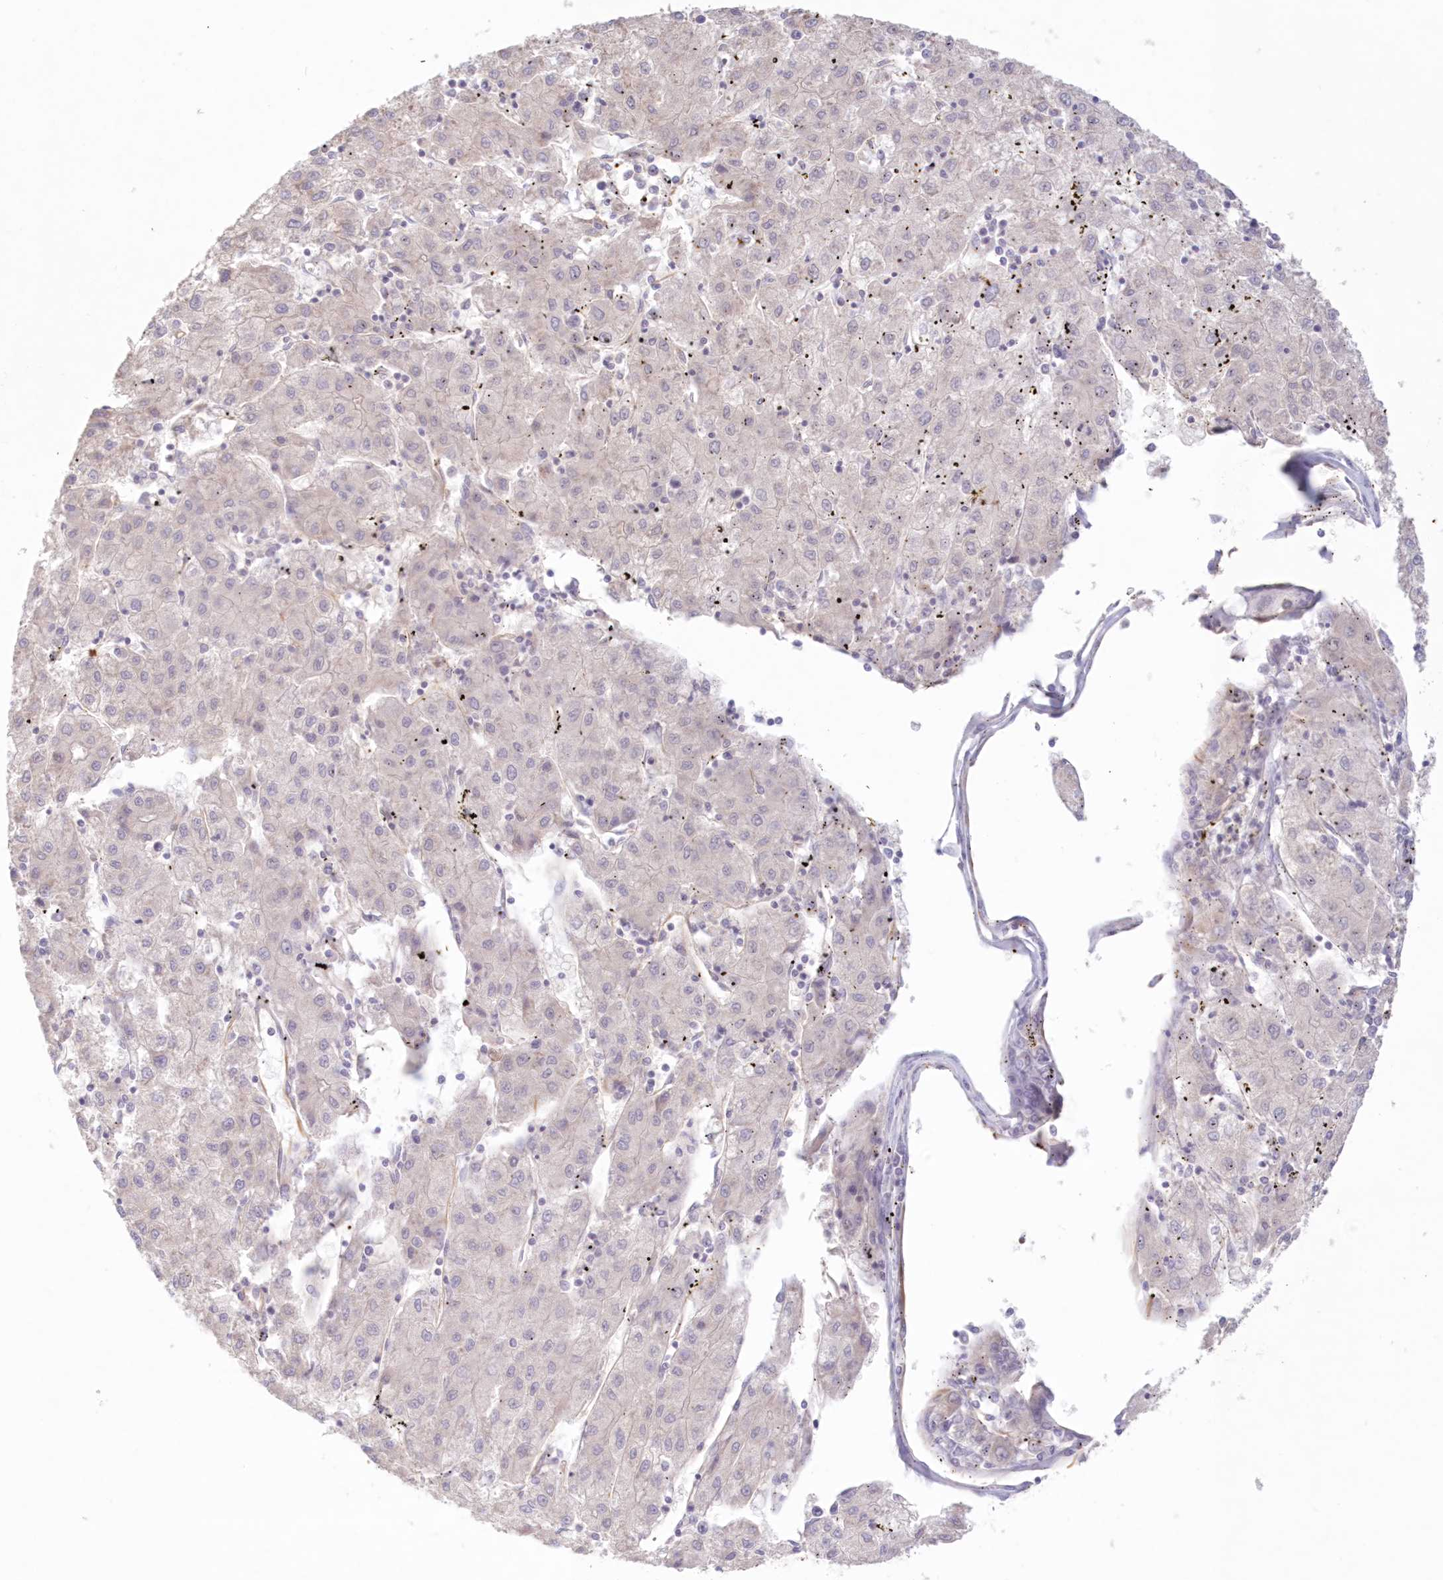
{"staining": {"intensity": "negative", "quantity": "none", "location": "none"}, "tissue": "liver cancer", "cell_type": "Tumor cells", "image_type": "cancer", "snomed": [{"axis": "morphology", "description": "Carcinoma, Hepatocellular, NOS"}, {"axis": "topography", "description": "Liver"}], "caption": "Liver cancer was stained to show a protein in brown. There is no significant staining in tumor cells.", "gene": "DMRTB1", "patient": {"sex": "male", "age": 72}}